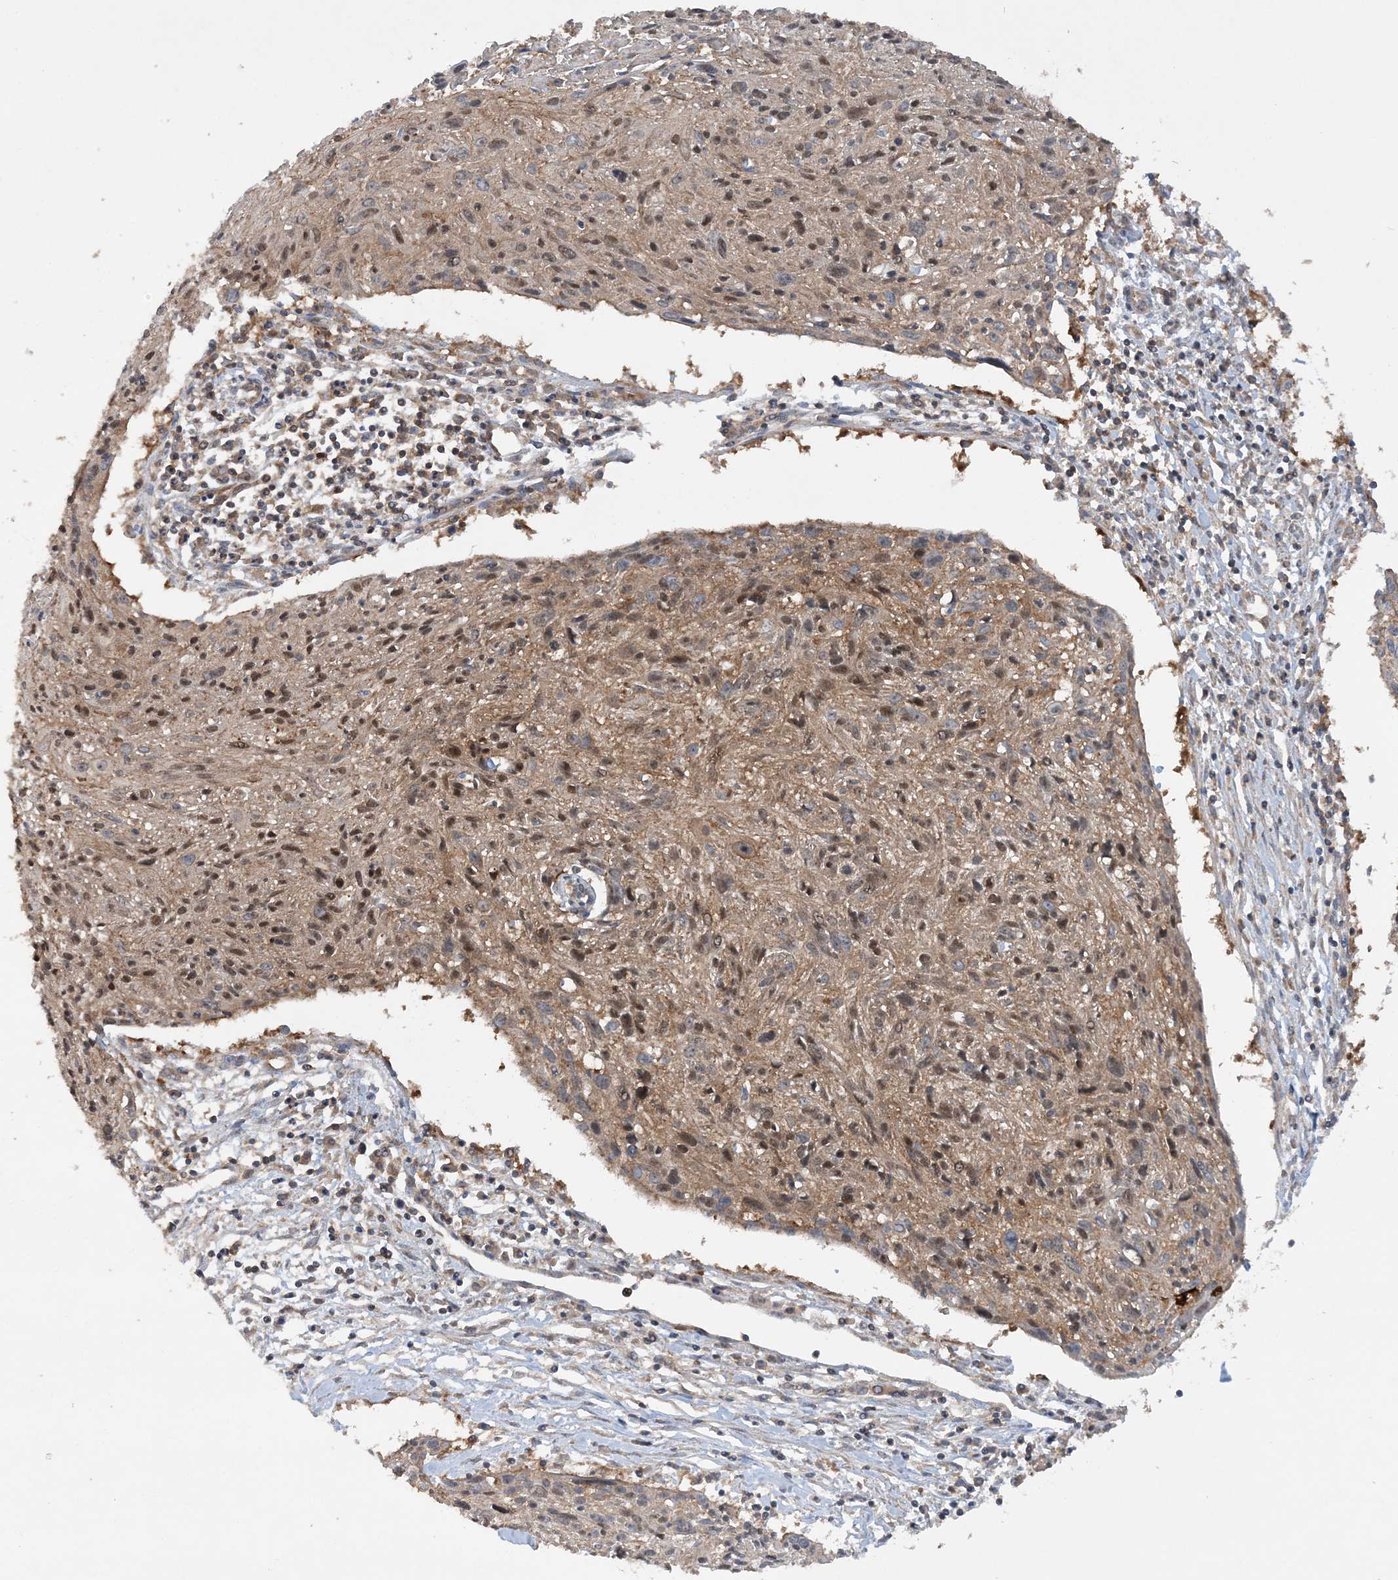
{"staining": {"intensity": "moderate", "quantity": "25%-75%", "location": "cytoplasmic/membranous,nuclear"}, "tissue": "cervical cancer", "cell_type": "Tumor cells", "image_type": "cancer", "snomed": [{"axis": "morphology", "description": "Squamous cell carcinoma, NOS"}, {"axis": "topography", "description": "Cervix"}], "caption": "DAB immunohistochemical staining of squamous cell carcinoma (cervical) shows moderate cytoplasmic/membranous and nuclear protein expression in about 25%-75% of tumor cells.", "gene": "ACAP2", "patient": {"sex": "female", "age": 51}}